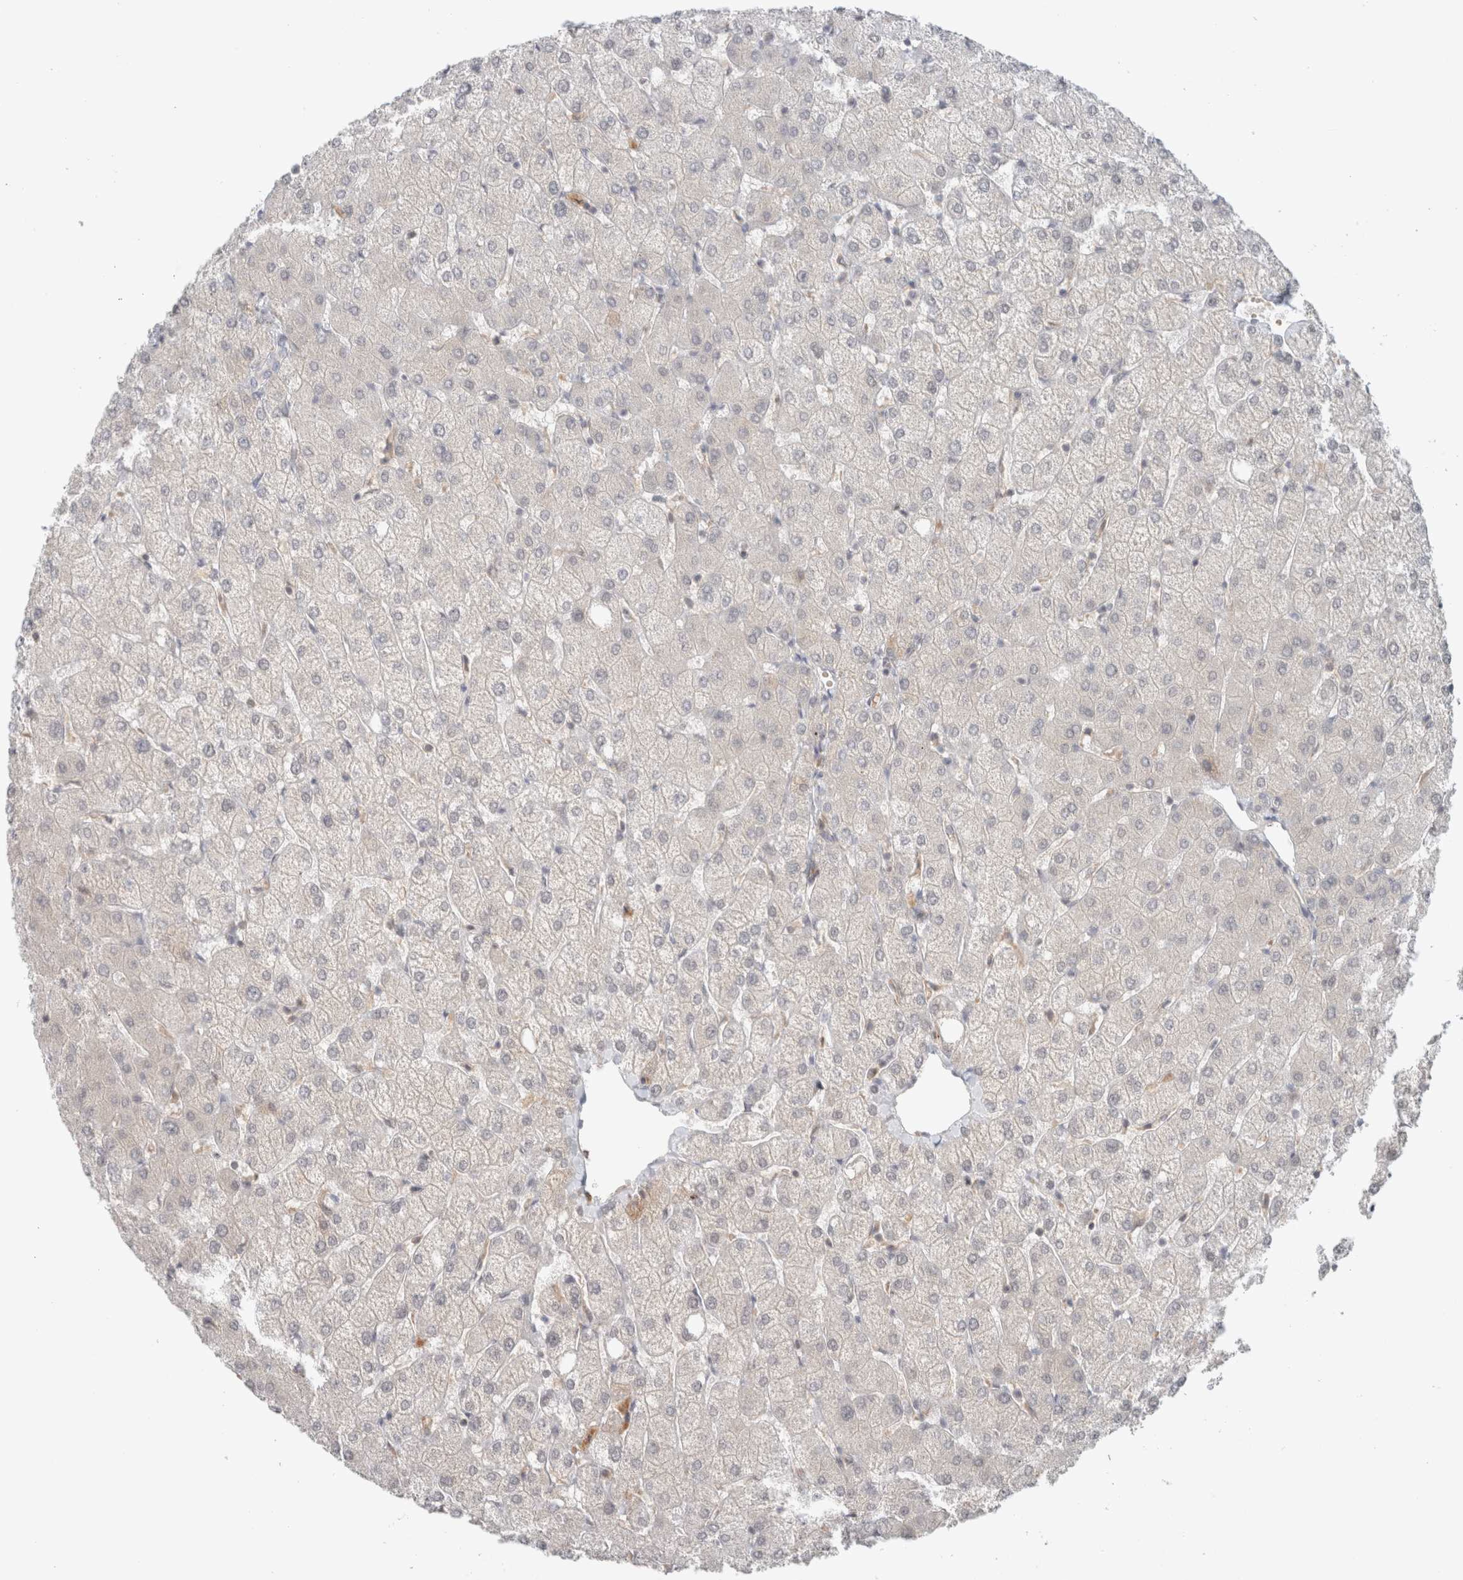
{"staining": {"intensity": "negative", "quantity": "none", "location": "none"}, "tissue": "liver", "cell_type": "Cholangiocytes", "image_type": "normal", "snomed": [{"axis": "morphology", "description": "Normal tissue, NOS"}, {"axis": "topography", "description": "Liver"}], "caption": "DAB immunohistochemical staining of unremarkable human liver reveals no significant expression in cholangiocytes.", "gene": "MRM3", "patient": {"sex": "female", "age": 54}}